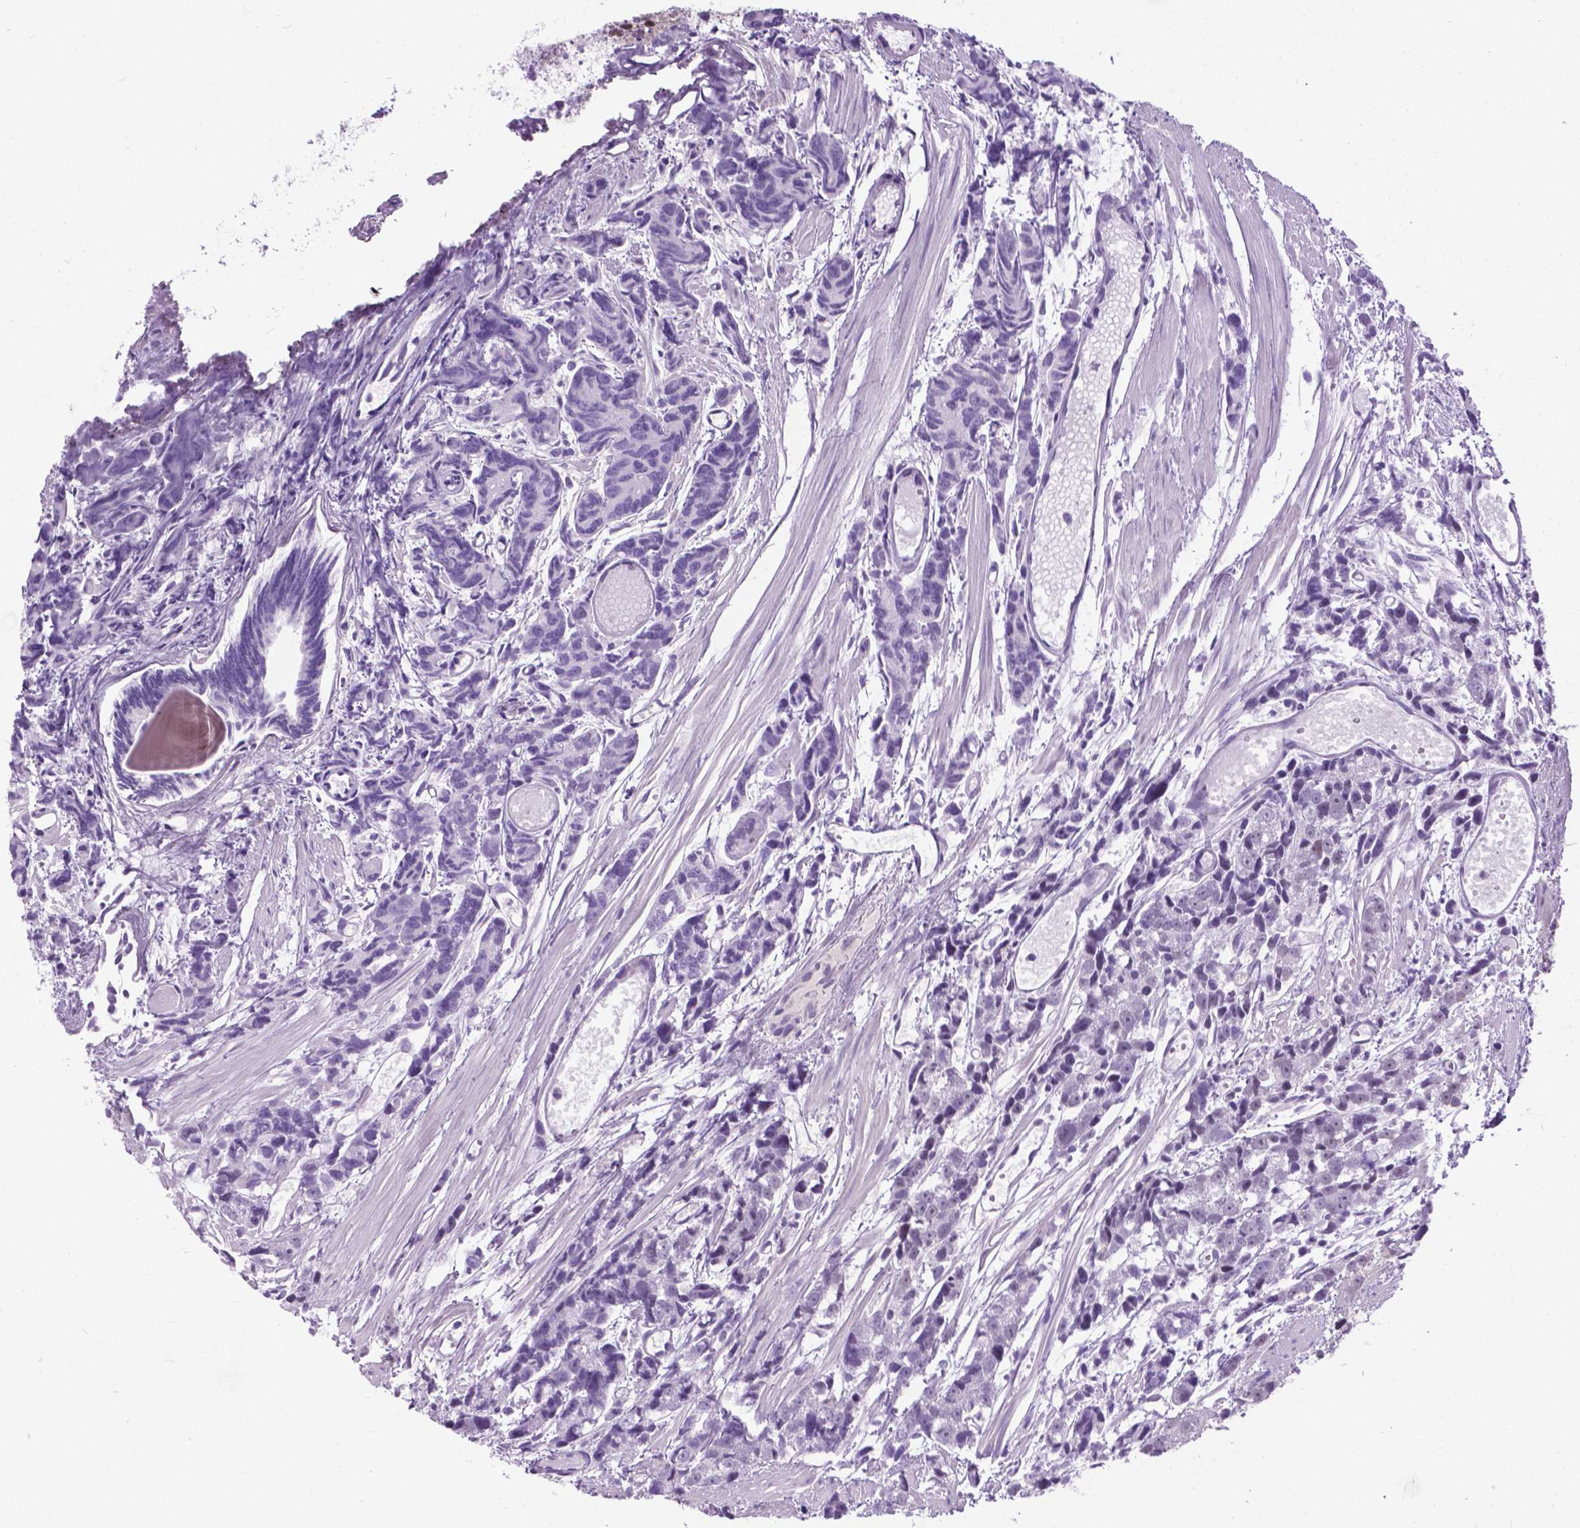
{"staining": {"intensity": "weak", "quantity": "<25%", "location": "cytoplasmic/membranous"}, "tissue": "prostate cancer", "cell_type": "Tumor cells", "image_type": "cancer", "snomed": [{"axis": "morphology", "description": "Adenocarcinoma, High grade"}, {"axis": "topography", "description": "Prostate"}], "caption": "There is no significant staining in tumor cells of prostate adenocarcinoma (high-grade). (Stains: DAB immunohistochemistry (IHC) with hematoxylin counter stain, Microscopy: brightfield microscopy at high magnification).", "gene": "APCDD1L", "patient": {"sex": "male", "age": 77}}